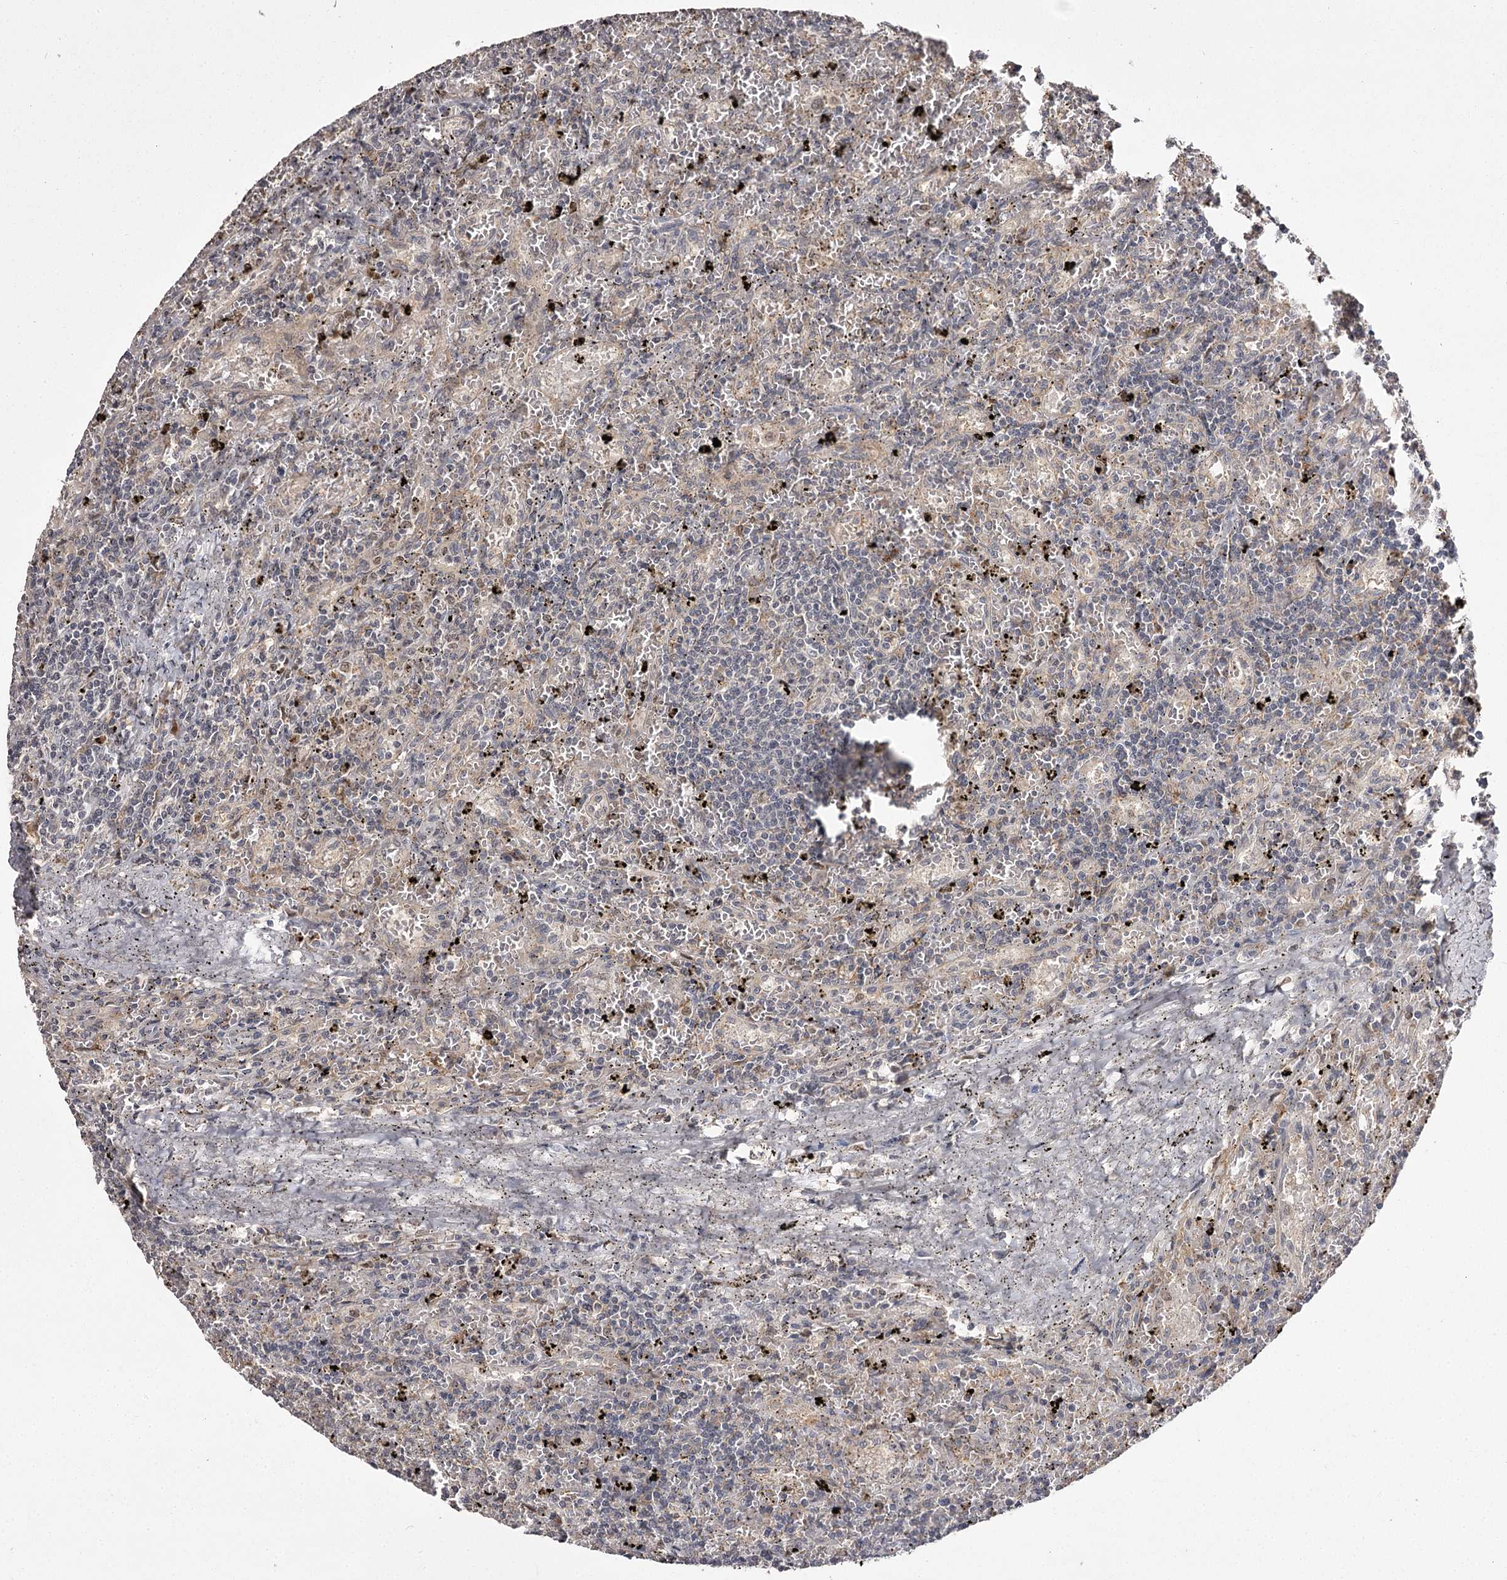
{"staining": {"intensity": "negative", "quantity": "none", "location": "none"}, "tissue": "lymphoma", "cell_type": "Tumor cells", "image_type": "cancer", "snomed": [{"axis": "morphology", "description": "Malignant lymphoma, non-Hodgkin's type, Low grade"}, {"axis": "topography", "description": "Spleen"}], "caption": "DAB (3,3'-diaminobenzidine) immunohistochemical staining of human malignant lymphoma, non-Hodgkin's type (low-grade) shows no significant expression in tumor cells. (Immunohistochemistry (ihc), brightfield microscopy, high magnification).", "gene": "SLC32A1", "patient": {"sex": "male", "age": 76}}